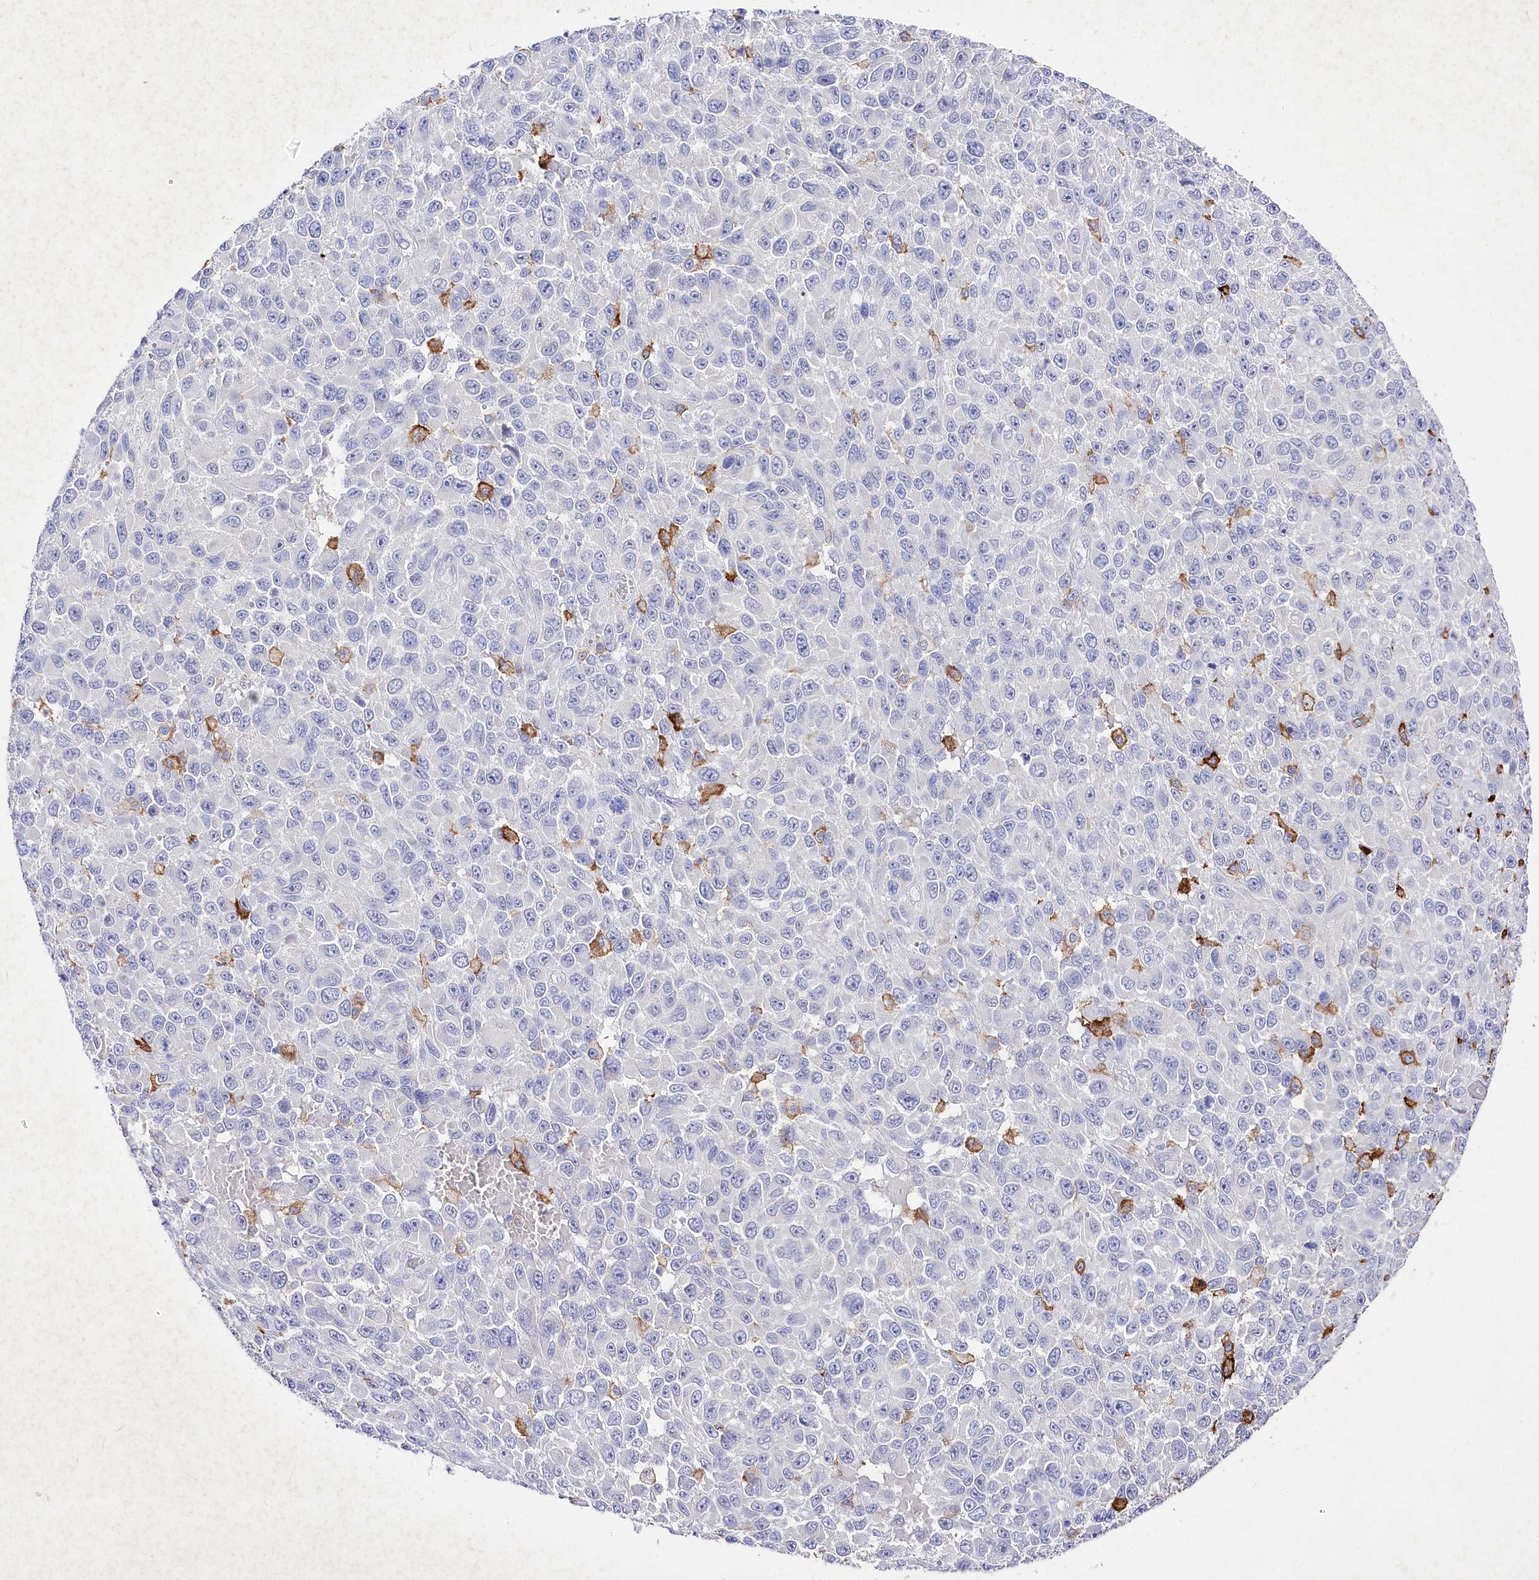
{"staining": {"intensity": "negative", "quantity": "none", "location": "none"}, "tissue": "melanoma", "cell_type": "Tumor cells", "image_type": "cancer", "snomed": [{"axis": "morphology", "description": "Malignant melanoma, NOS"}, {"axis": "topography", "description": "Skin"}], "caption": "IHC image of neoplastic tissue: human melanoma stained with DAB exhibits no significant protein expression in tumor cells.", "gene": "CLEC4M", "patient": {"sex": "female", "age": 96}}